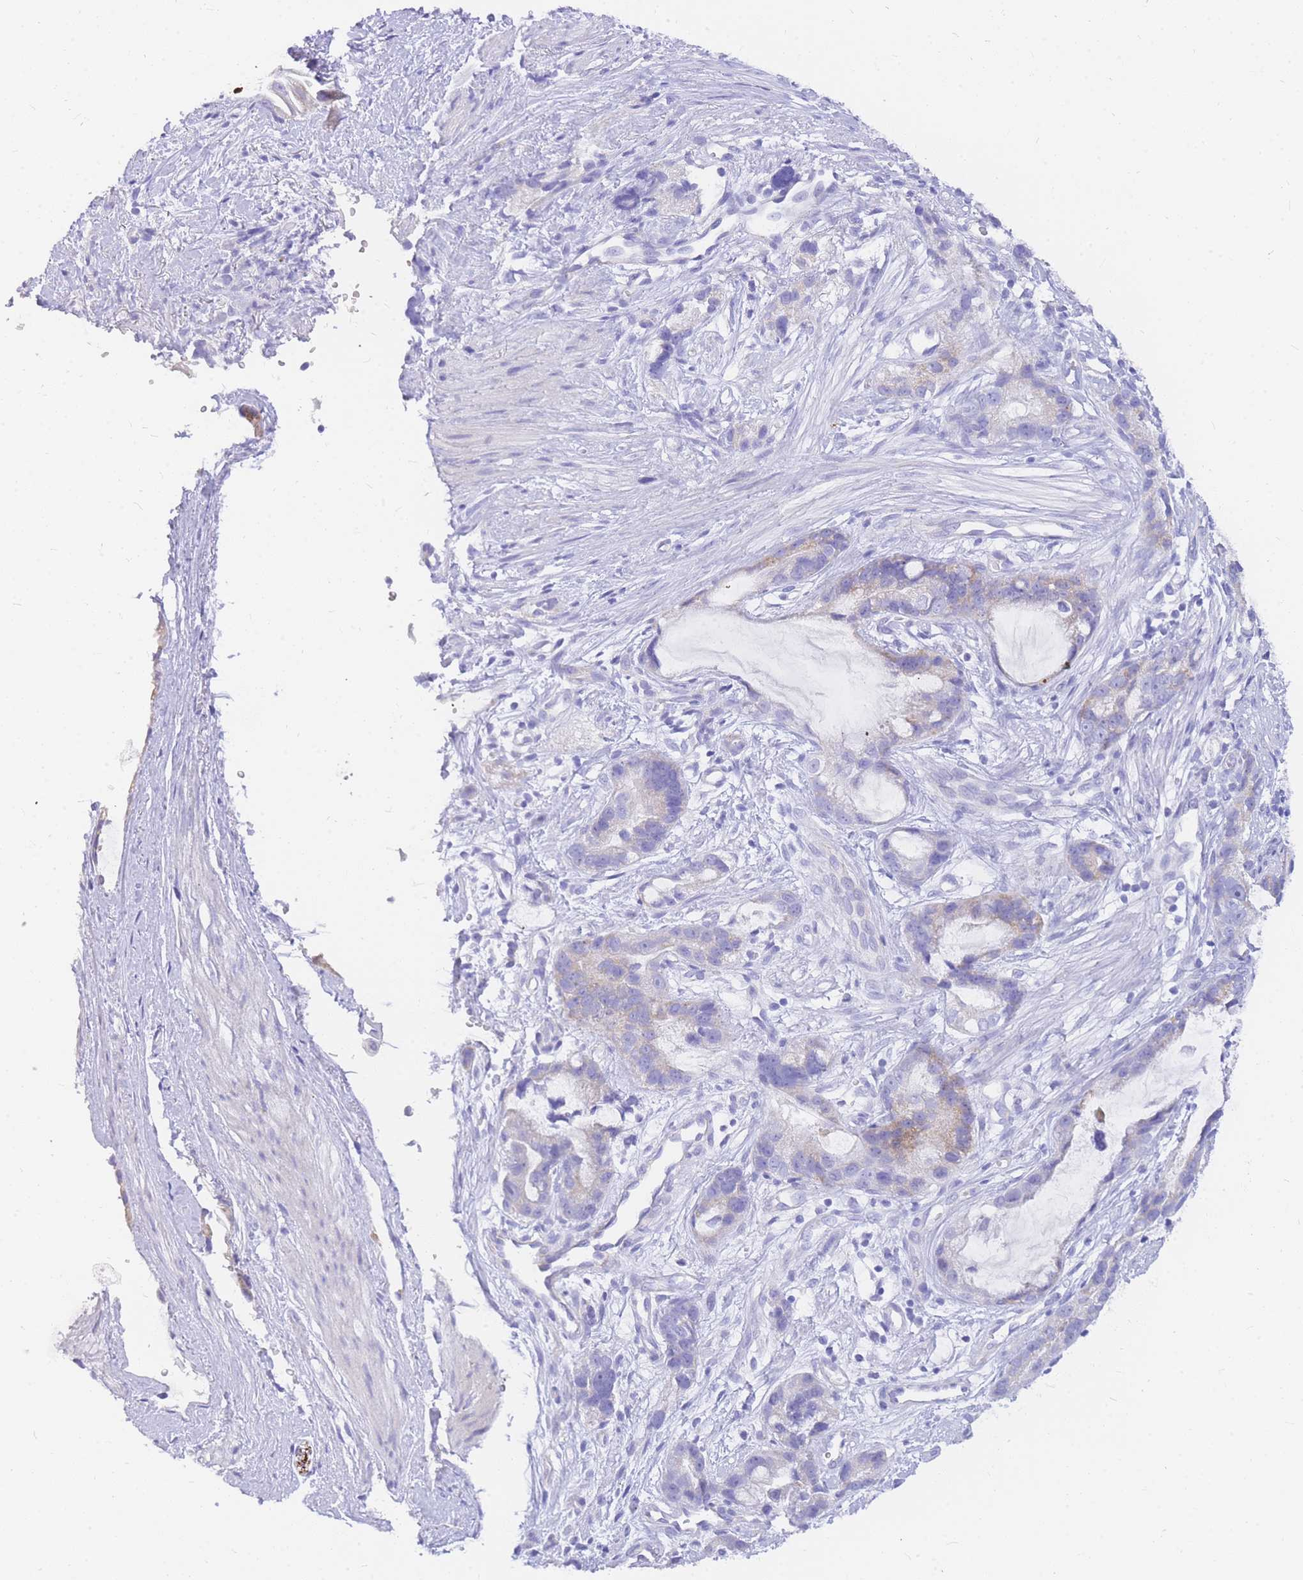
{"staining": {"intensity": "weak", "quantity": "<25%", "location": "cytoplasmic/membranous"}, "tissue": "stomach cancer", "cell_type": "Tumor cells", "image_type": "cancer", "snomed": [{"axis": "morphology", "description": "Adenocarcinoma, NOS"}, {"axis": "topography", "description": "Stomach"}], "caption": "Tumor cells show no significant expression in stomach cancer. The staining was performed using DAB (3,3'-diaminobenzidine) to visualize the protein expression in brown, while the nuclei were stained in blue with hematoxylin (Magnification: 20x).", "gene": "UPK1A", "patient": {"sex": "male", "age": 55}}